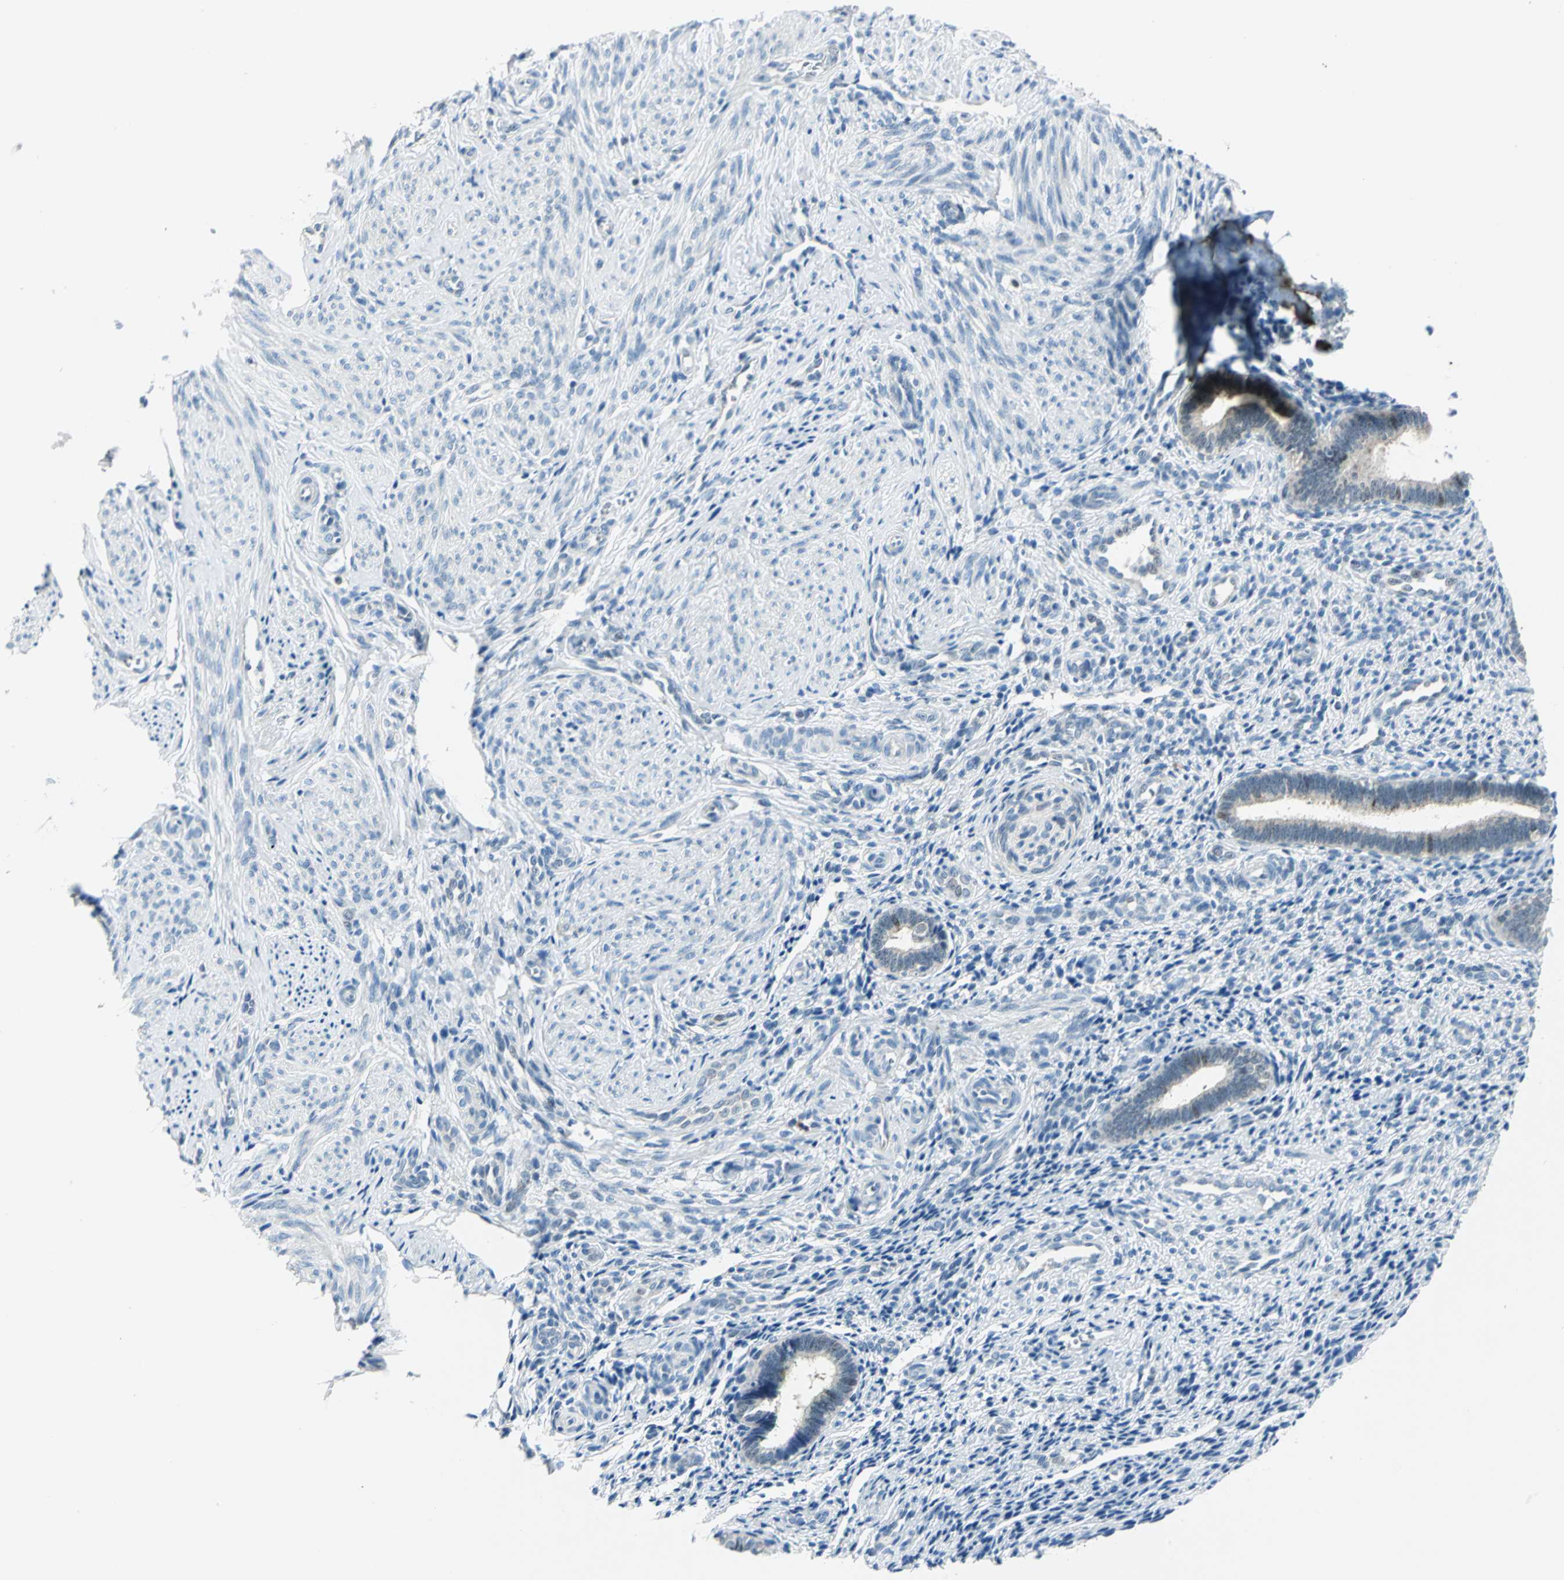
{"staining": {"intensity": "negative", "quantity": "none", "location": "none"}, "tissue": "endometrium", "cell_type": "Cells in endometrial stroma", "image_type": "normal", "snomed": [{"axis": "morphology", "description": "Normal tissue, NOS"}, {"axis": "topography", "description": "Endometrium"}], "caption": "This image is of unremarkable endometrium stained with immunohistochemistry (IHC) to label a protein in brown with the nuclei are counter-stained blue. There is no expression in cells in endometrial stroma.", "gene": "AKR1A1", "patient": {"sex": "female", "age": 27}}